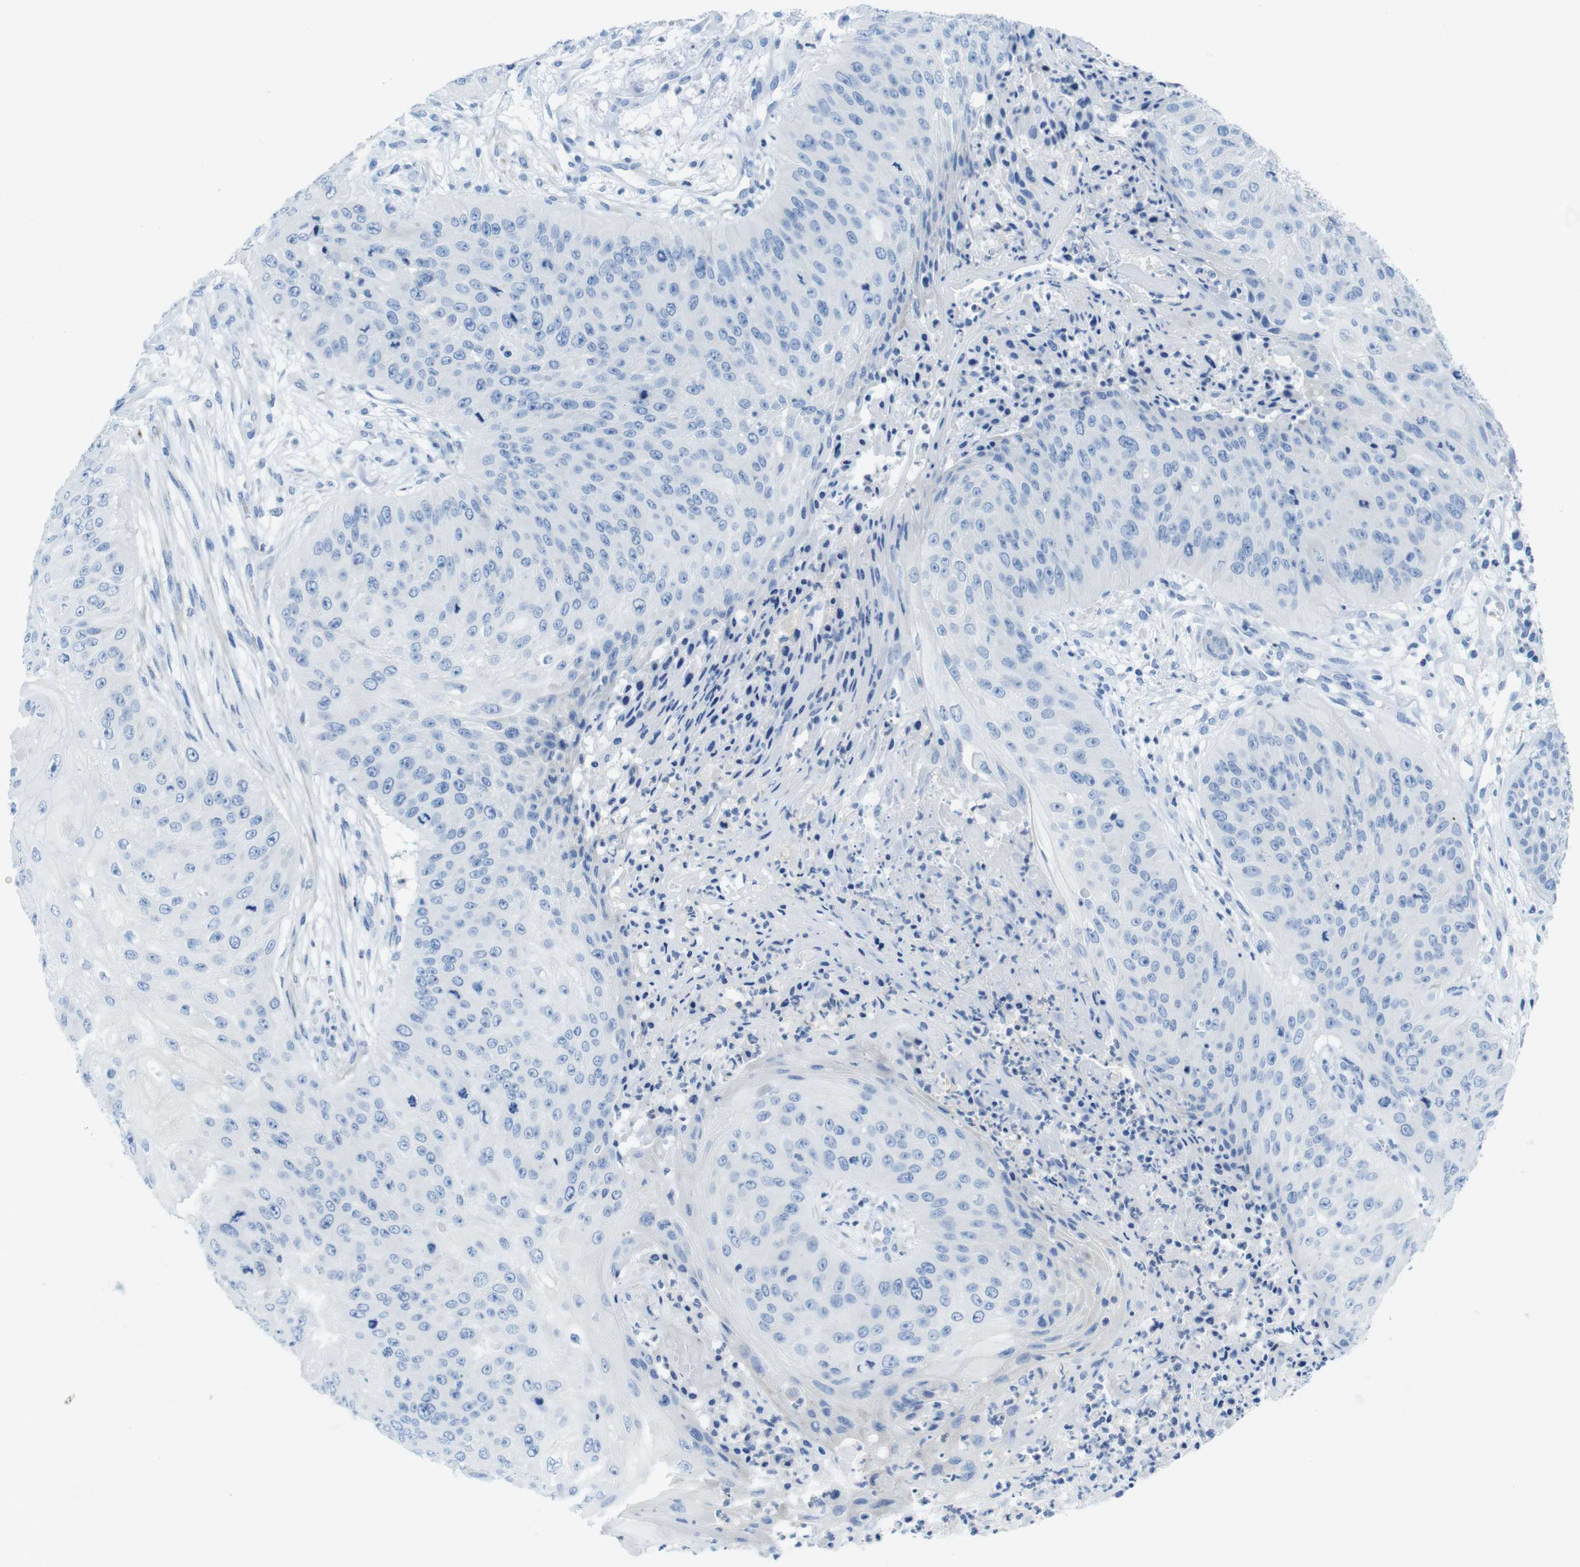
{"staining": {"intensity": "negative", "quantity": "none", "location": "none"}, "tissue": "skin cancer", "cell_type": "Tumor cells", "image_type": "cancer", "snomed": [{"axis": "morphology", "description": "Squamous cell carcinoma, NOS"}, {"axis": "topography", "description": "Skin"}], "caption": "DAB immunohistochemical staining of skin cancer displays no significant expression in tumor cells.", "gene": "ASIC5", "patient": {"sex": "female", "age": 80}}